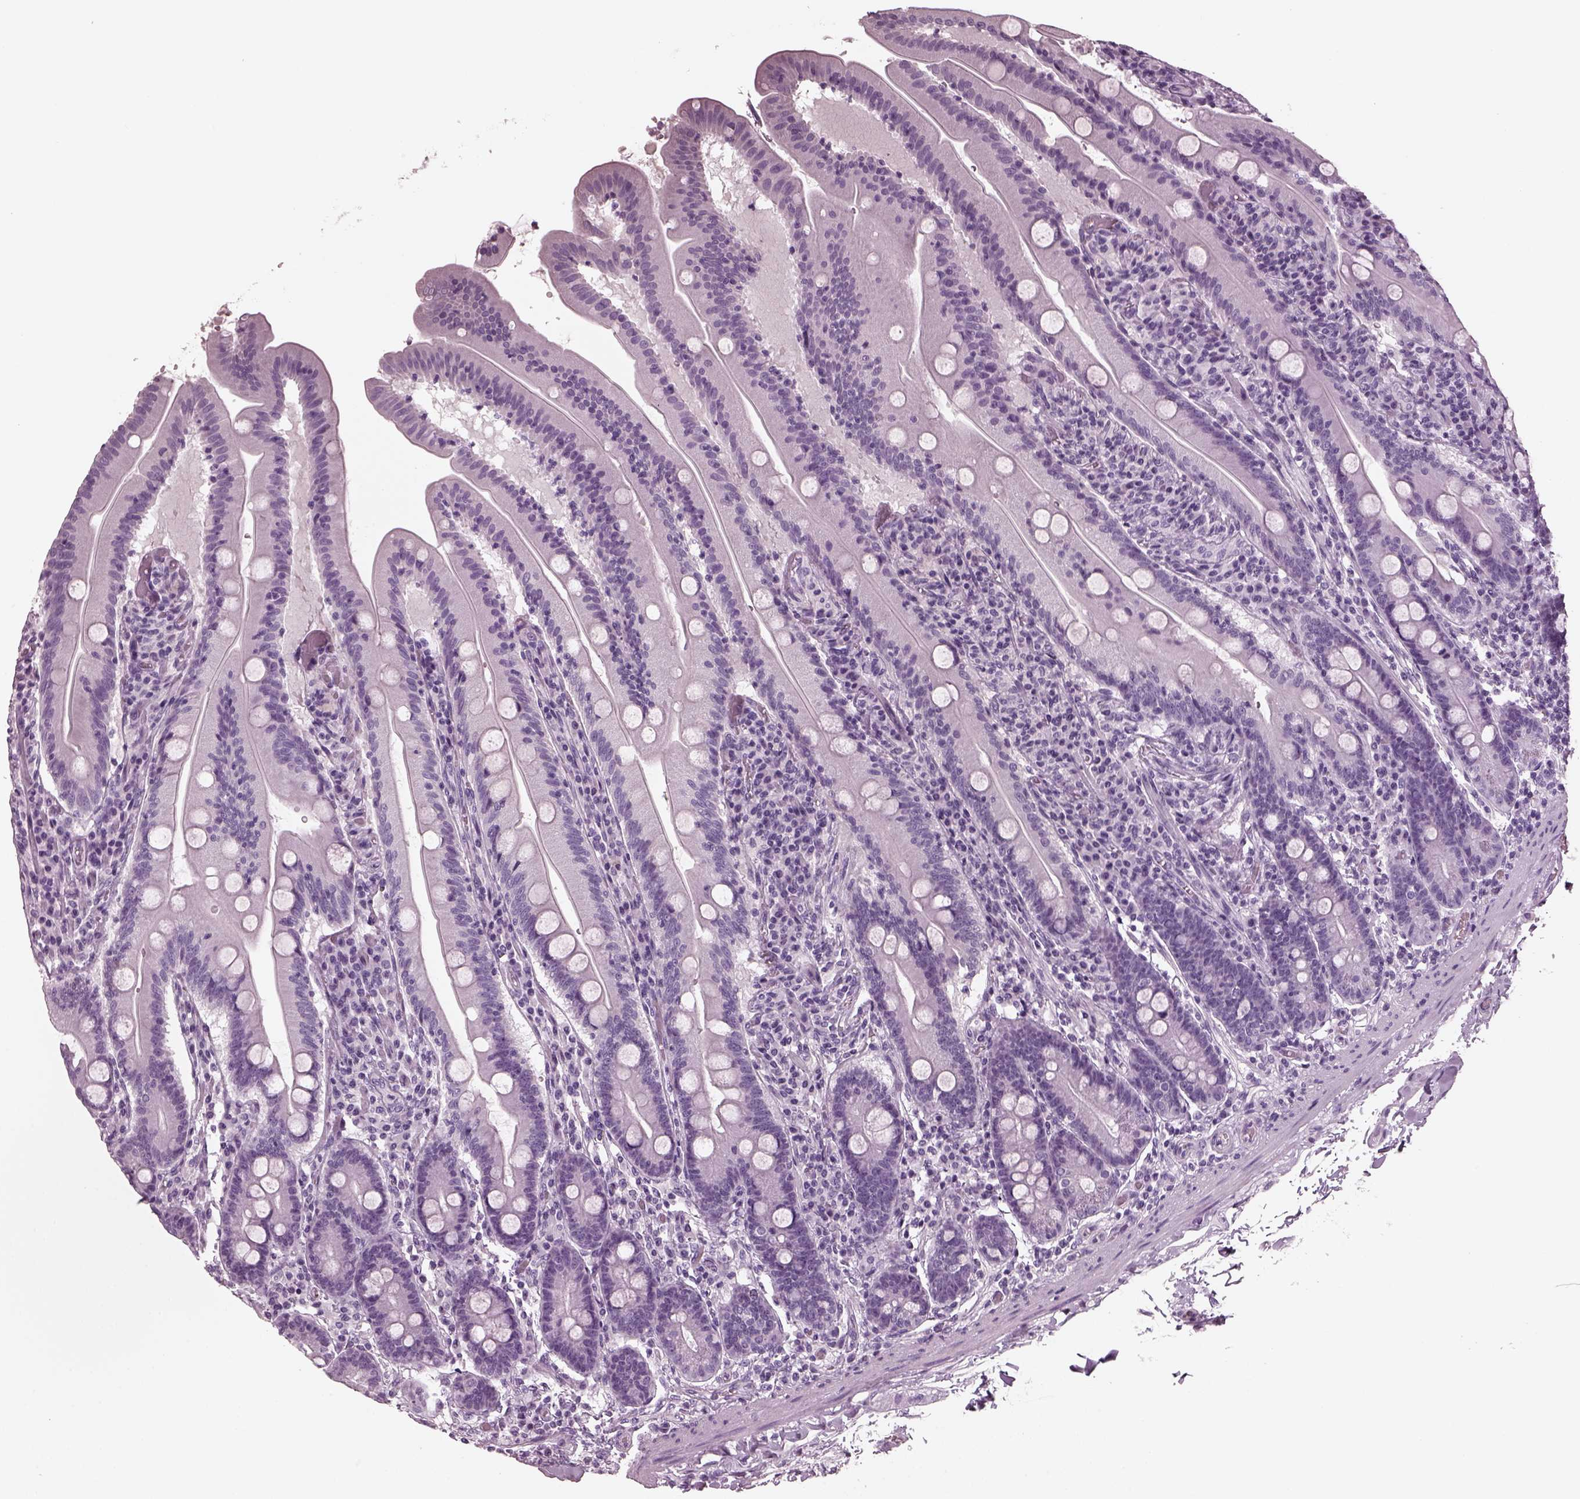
{"staining": {"intensity": "negative", "quantity": "none", "location": "none"}, "tissue": "small intestine", "cell_type": "Glandular cells", "image_type": "normal", "snomed": [{"axis": "morphology", "description": "Normal tissue, NOS"}, {"axis": "topography", "description": "Small intestine"}], "caption": "This is a histopathology image of immunohistochemistry (IHC) staining of unremarkable small intestine, which shows no expression in glandular cells.", "gene": "RCVRN", "patient": {"sex": "male", "age": 37}}